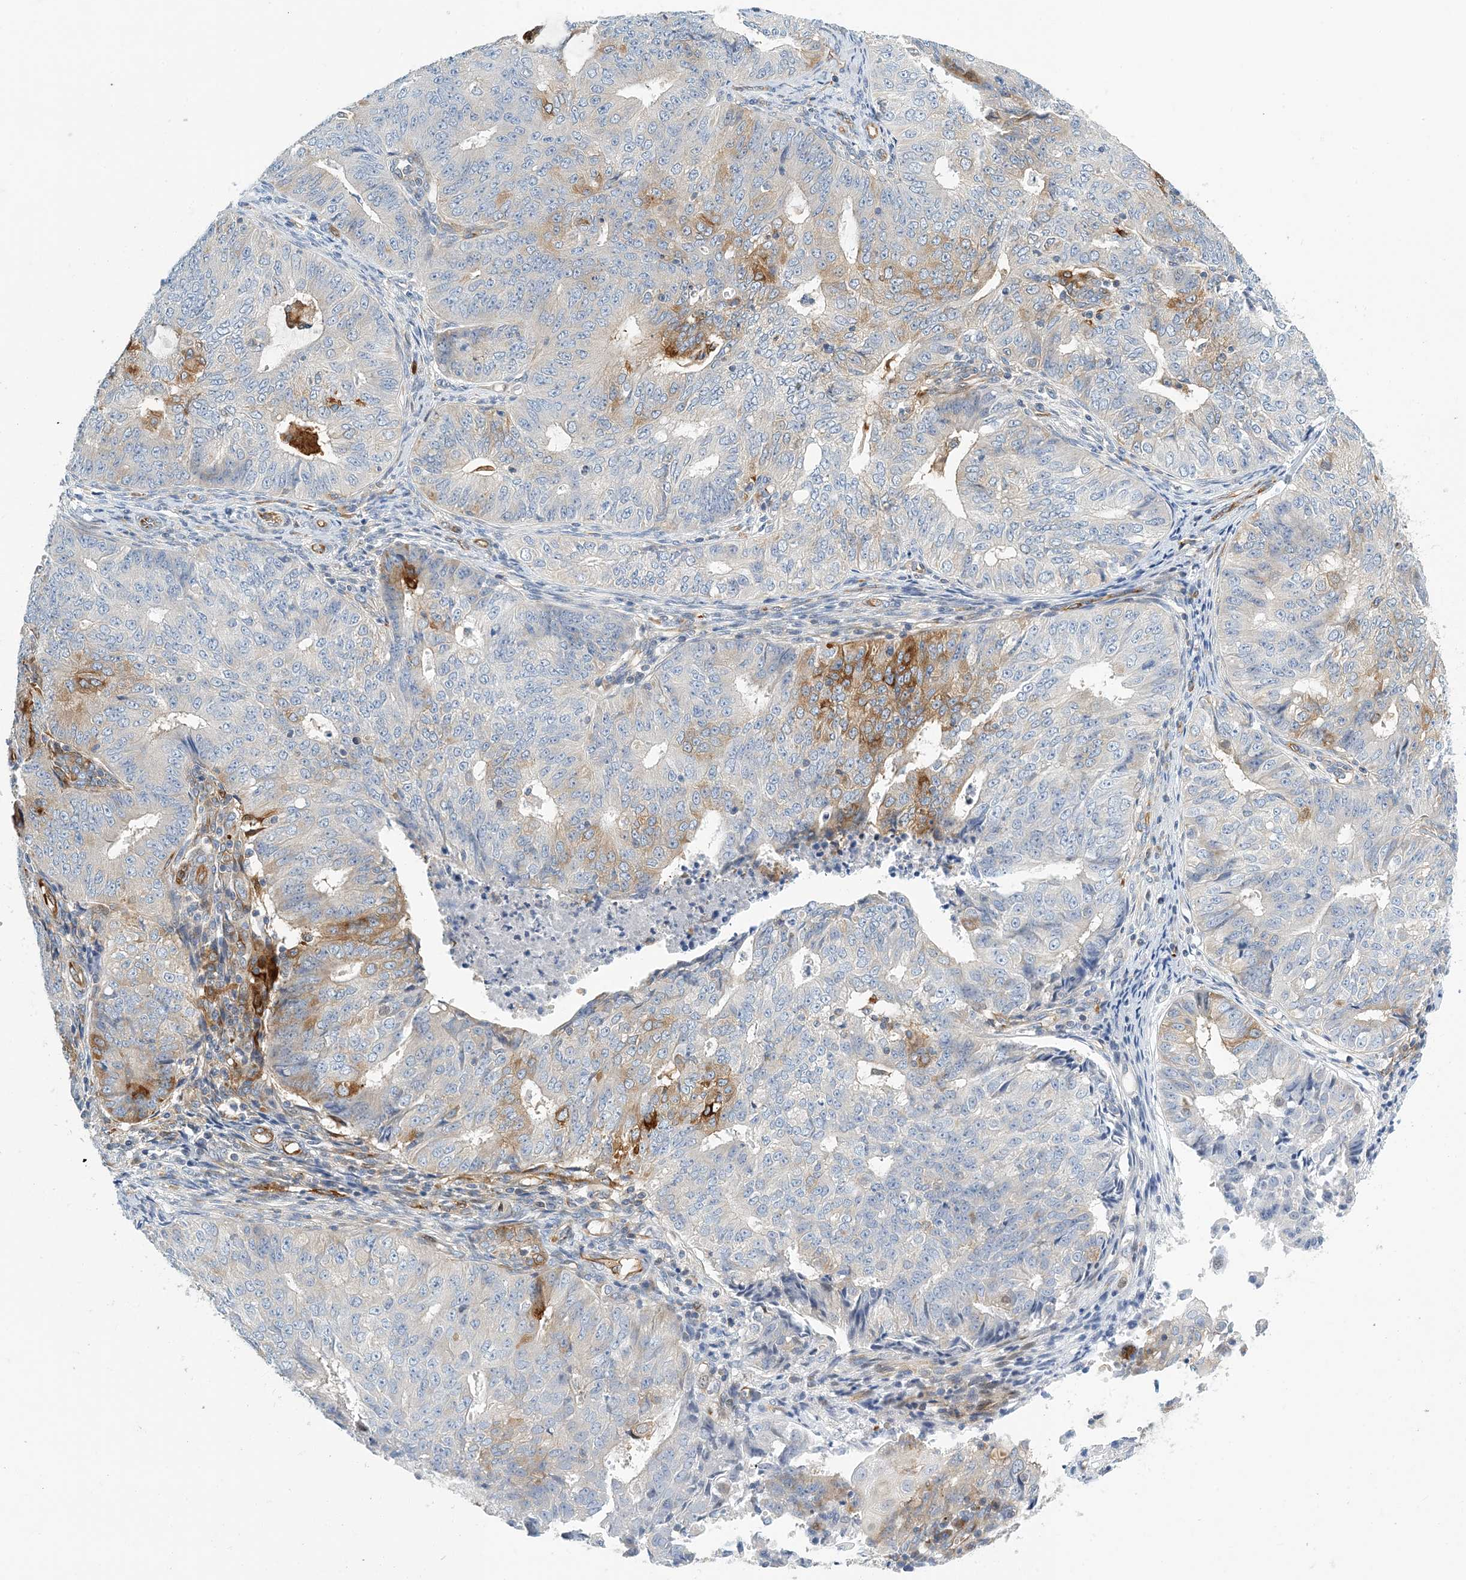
{"staining": {"intensity": "moderate", "quantity": "<25%", "location": "cytoplasmic/membranous"}, "tissue": "endometrial cancer", "cell_type": "Tumor cells", "image_type": "cancer", "snomed": [{"axis": "morphology", "description": "Adenocarcinoma, NOS"}, {"axis": "topography", "description": "Endometrium"}], "caption": "Approximately <25% of tumor cells in human endometrial cancer (adenocarcinoma) display moderate cytoplasmic/membranous protein staining as visualized by brown immunohistochemical staining.", "gene": "PCDHA2", "patient": {"sex": "female", "age": 32}}